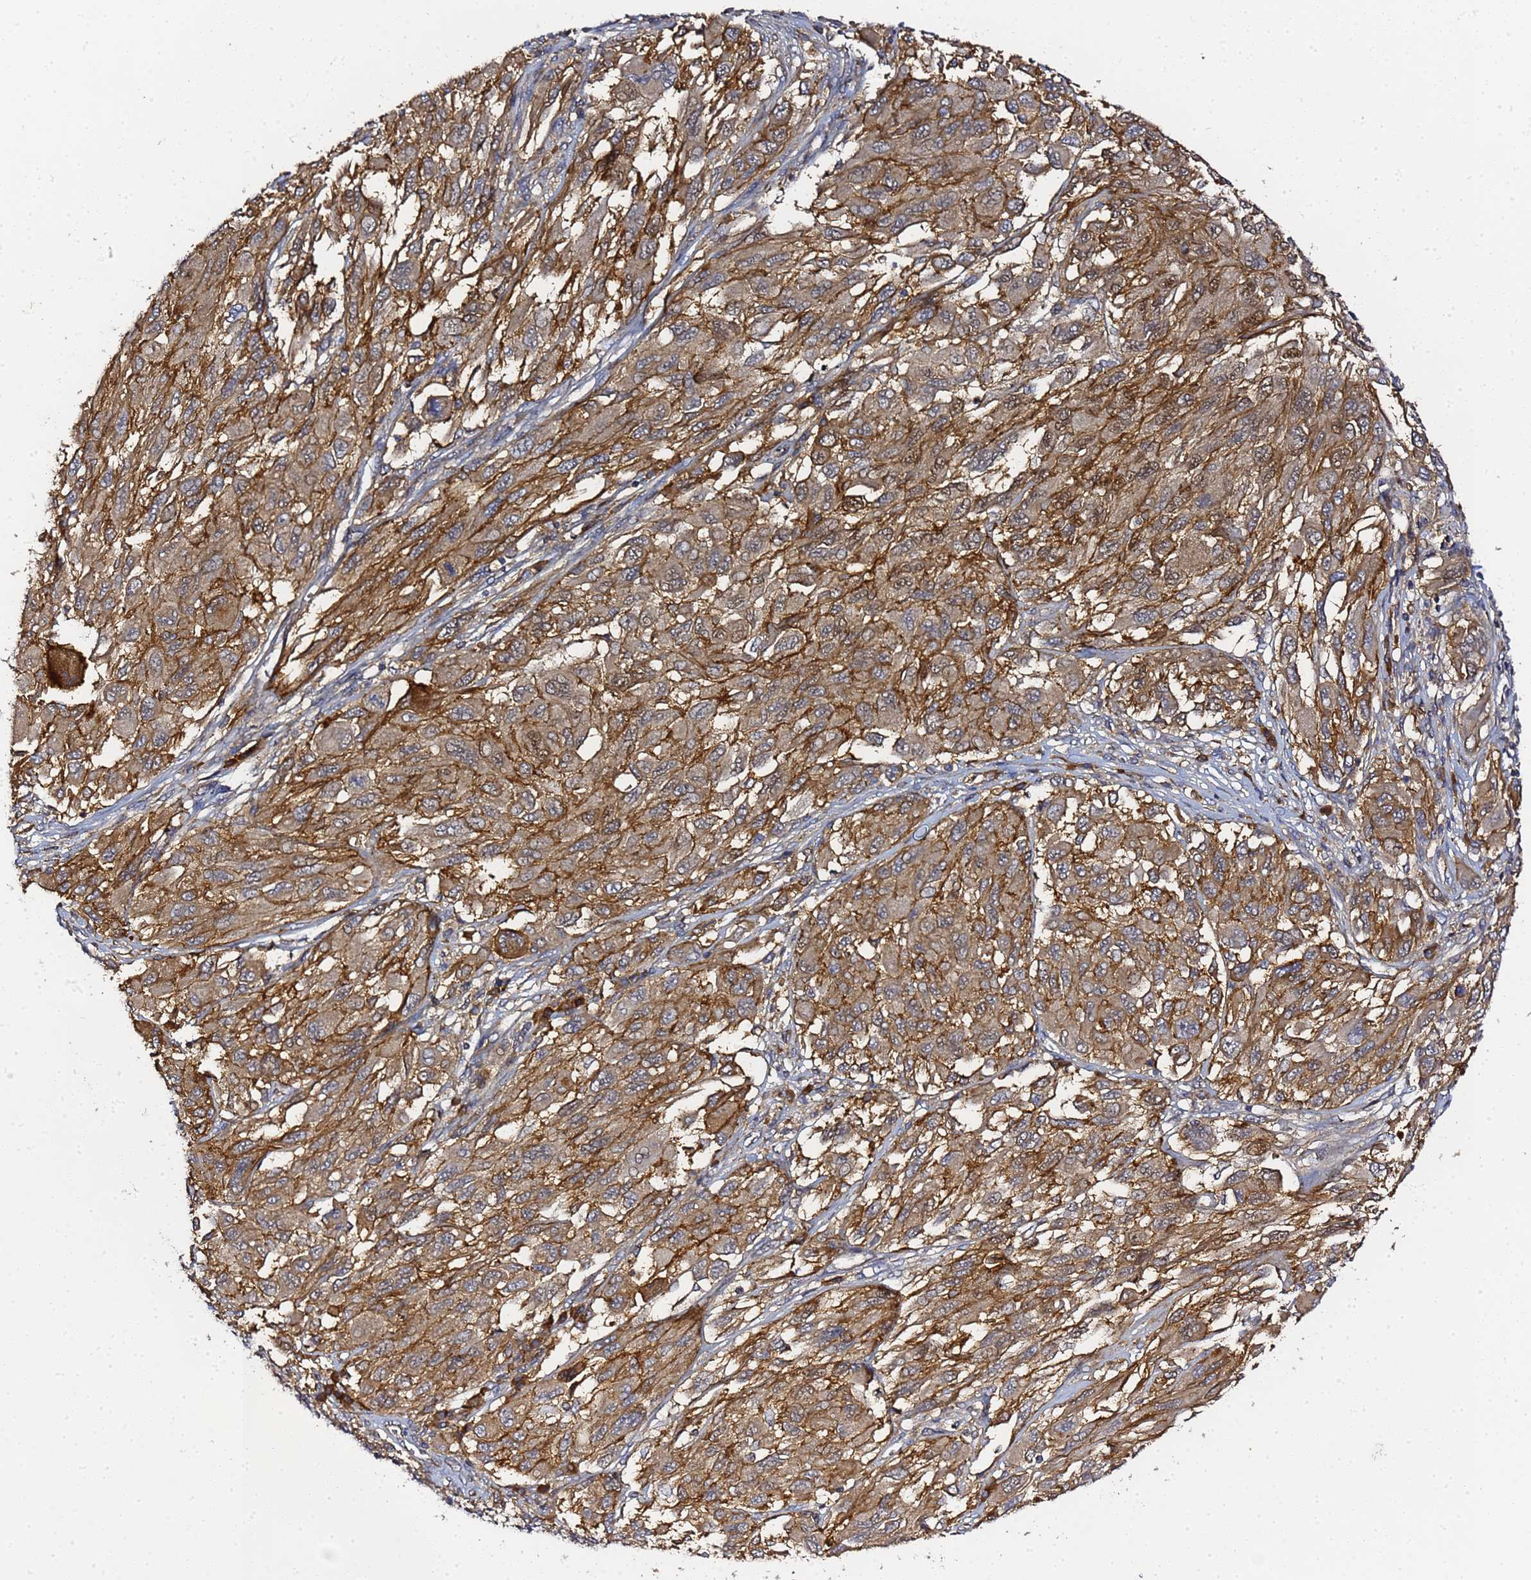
{"staining": {"intensity": "moderate", "quantity": ">75%", "location": "cytoplasmic/membranous"}, "tissue": "melanoma", "cell_type": "Tumor cells", "image_type": "cancer", "snomed": [{"axis": "morphology", "description": "Malignant melanoma, NOS"}, {"axis": "topography", "description": "Skin"}], "caption": "Brown immunohistochemical staining in human malignant melanoma shows moderate cytoplasmic/membranous positivity in approximately >75% of tumor cells.", "gene": "LRRC69", "patient": {"sex": "female", "age": 91}}